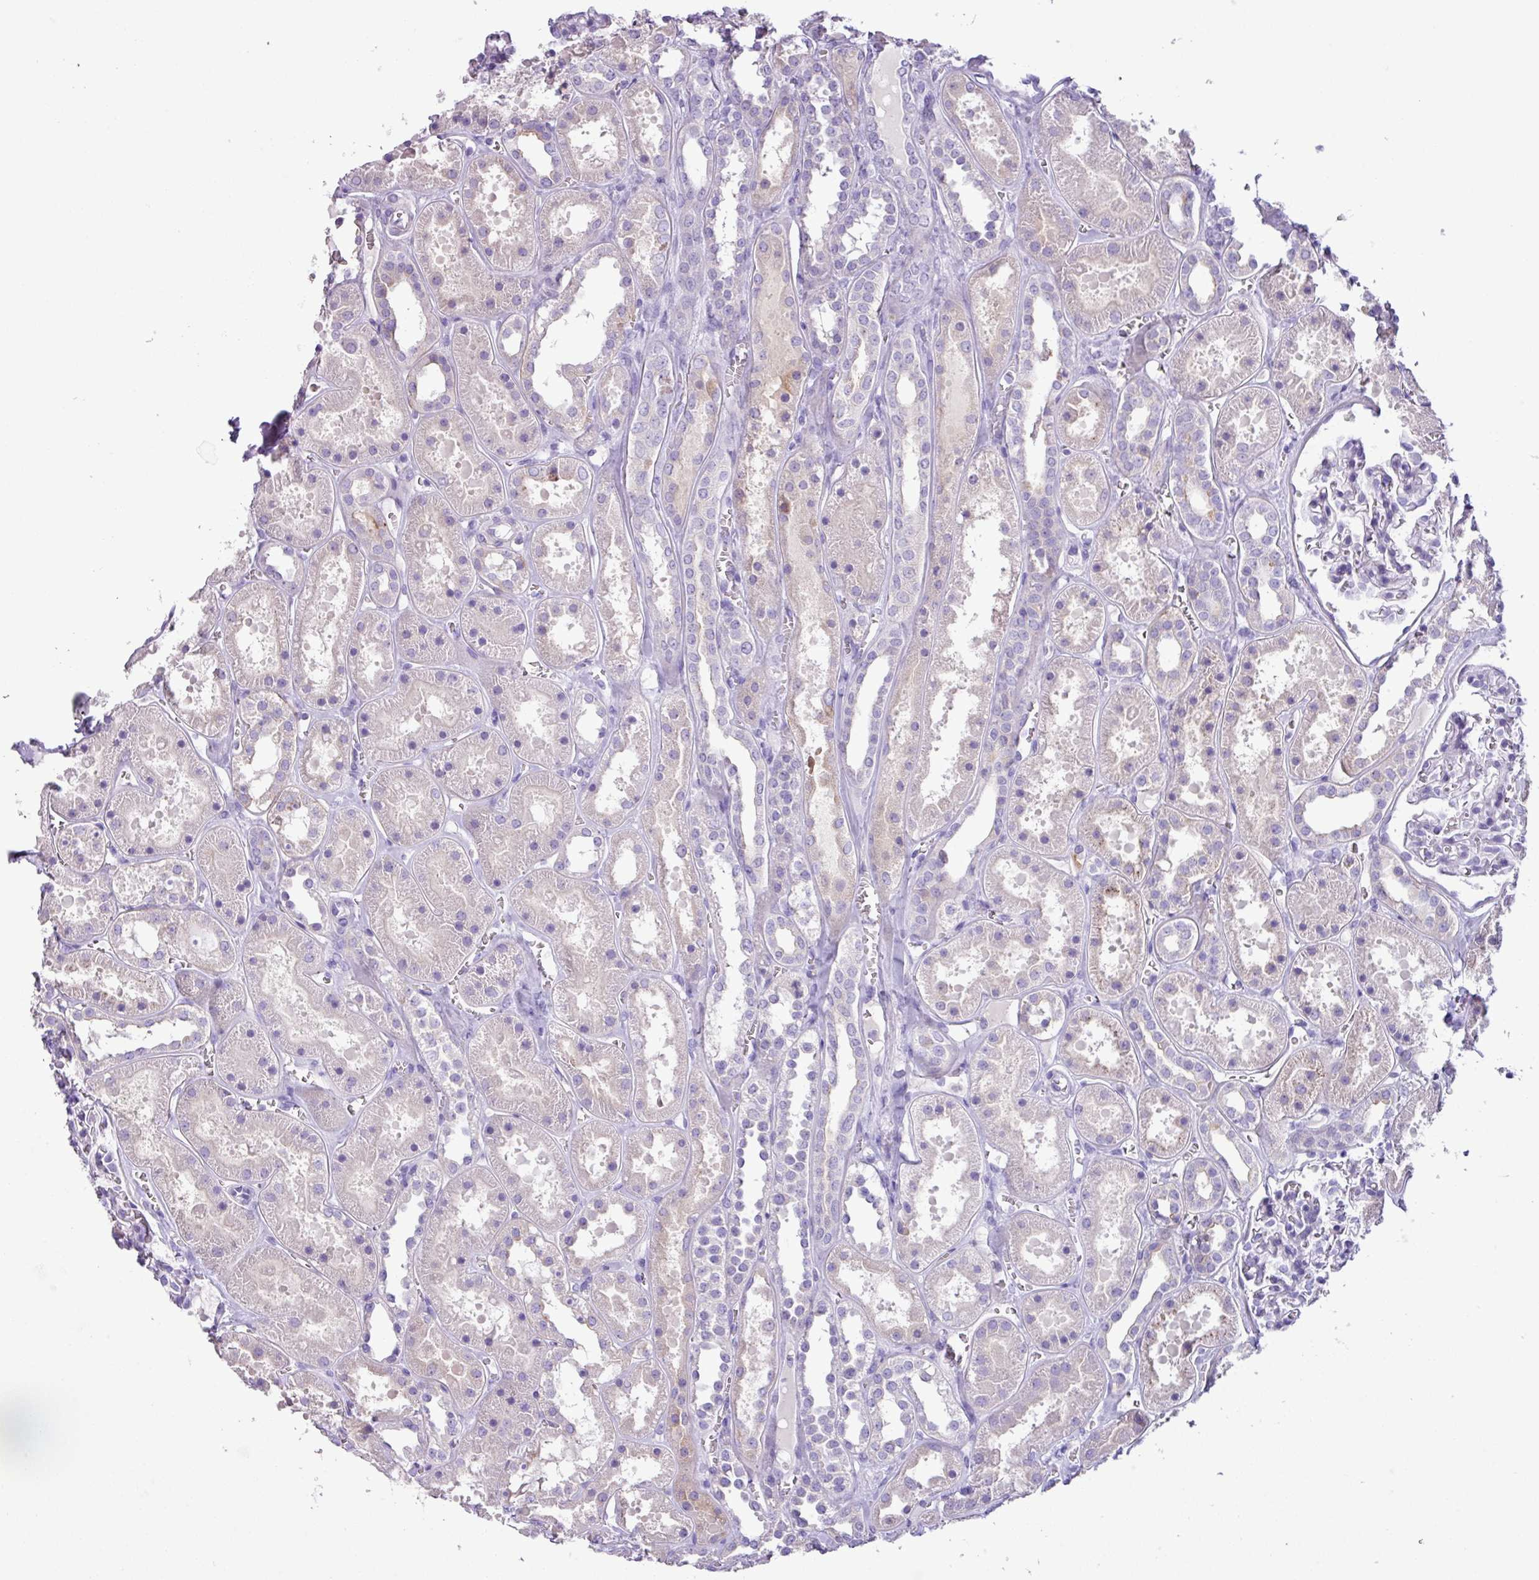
{"staining": {"intensity": "negative", "quantity": "none", "location": "none"}, "tissue": "kidney", "cell_type": "Cells in glomeruli", "image_type": "normal", "snomed": [{"axis": "morphology", "description": "Normal tissue, NOS"}, {"axis": "topography", "description": "Kidney"}], "caption": "A high-resolution image shows immunohistochemistry (IHC) staining of benign kidney, which shows no significant positivity in cells in glomeruli. The staining was performed using DAB to visualize the protein expression in brown, while the nuclei were stained in blue with hematoxylin (Magnification: 20x).", "gene": "CYSTM1", "patient": {"sex": "female", "age": 41}}